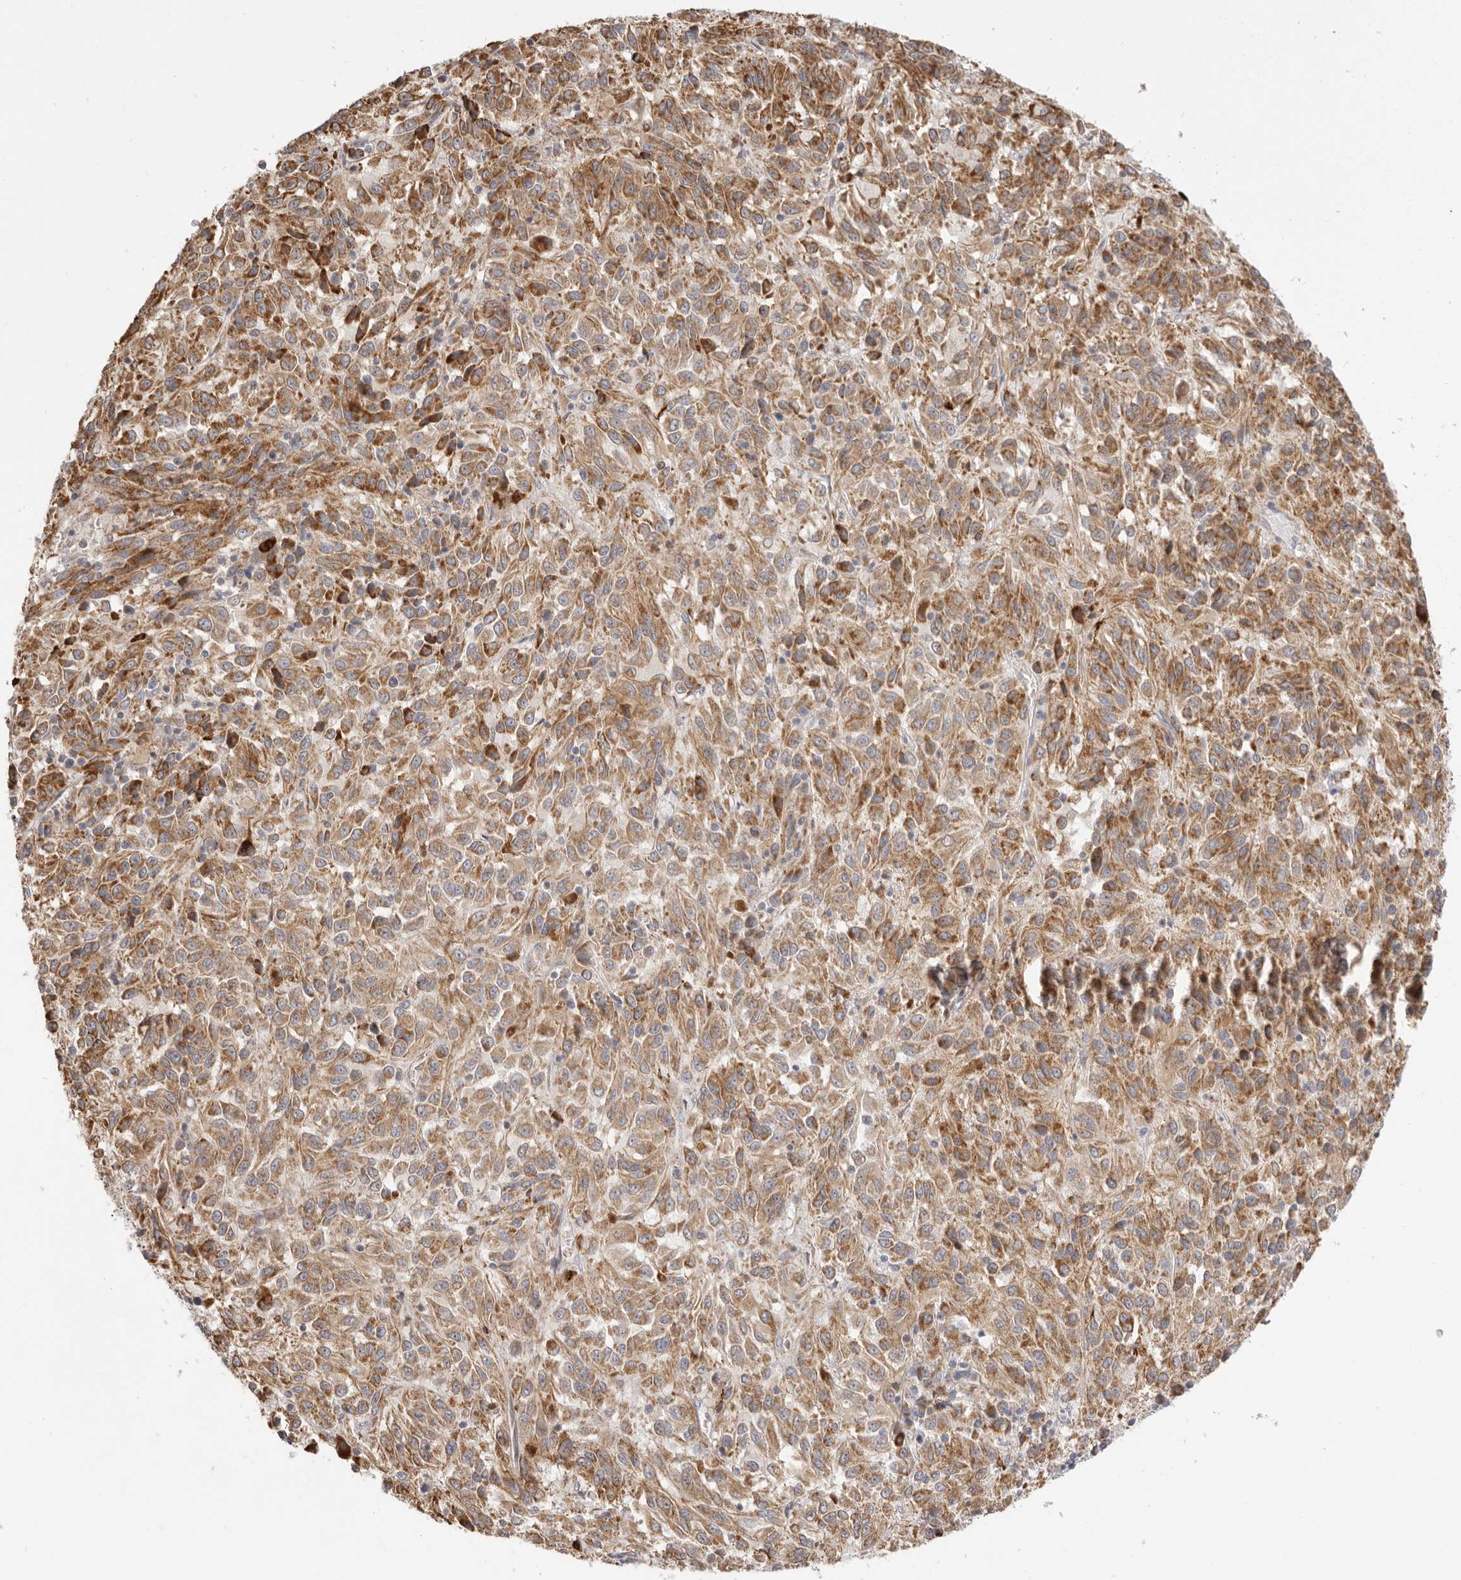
{"staining": {"intensity": "moderate", "quantity": ">75%", "location": "cytoplasmic/membranous"}, "tissue": "melanoma", "cell_type": "Tumor cells", "image_type": "cancer", "snomed": [{"axis": "morphology", "description": "Malignant melanoma, Metastatic site"}, {"axis": "topography", "description": "Lung"}], "caption": "Immunohistochemical staining of human melanoma reveals medium levels of moderate cytoplasmic/membranous expression in about >75% of tumor cells.", "gene": "USH1C", "patient": {"sex": "male", "age": 64}}